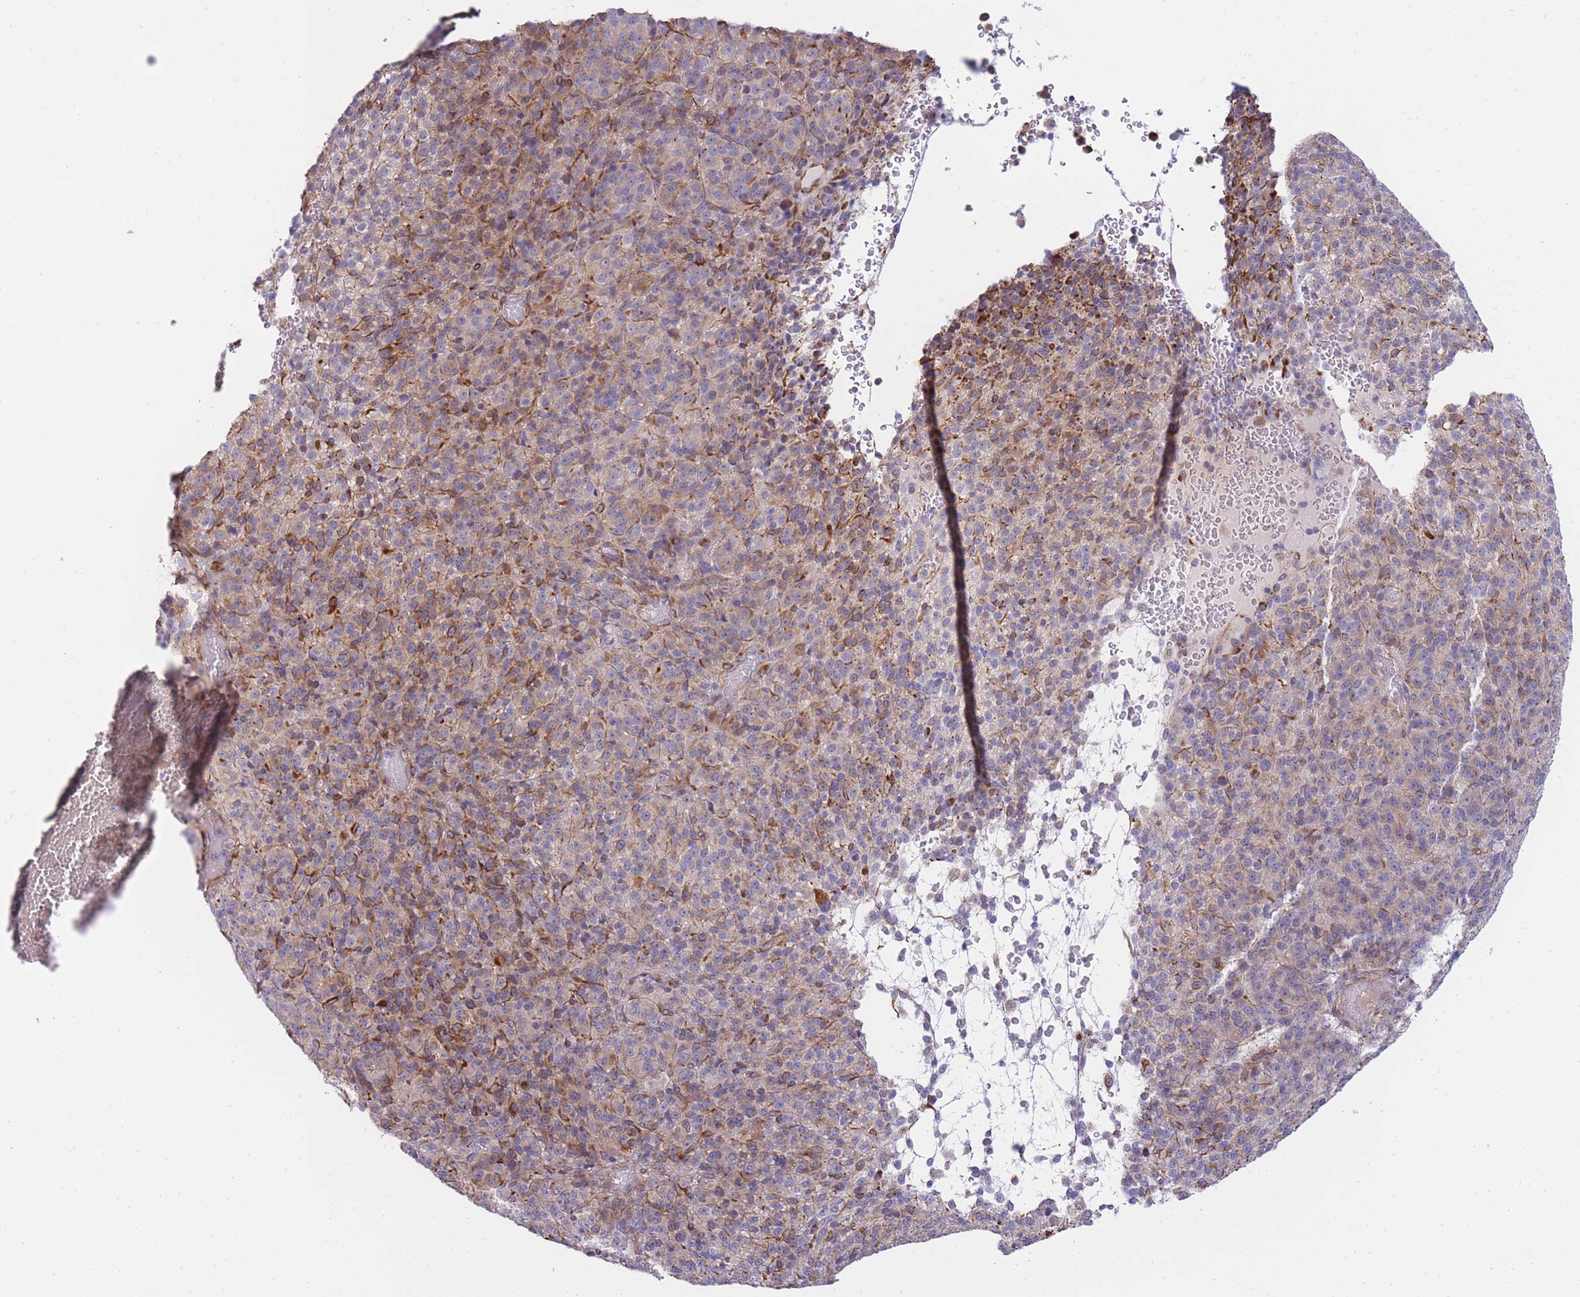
{"staining": {"intensity": "moderate", "quantity": "25%-75%", "location": "cytoplasmic/membranous"}, "tissue": "melanoma", "cell_type": "Tumor cells", "image_type": "cancer", "snomed": [{"axis": "morphology", "description": "Malignant melanoma, Metastatic site"}, {"axis": "topography", "description": "Brain"}], "caption": "Immunohistochemistry (IHC) (DAB (3,3'-diaminobenzidine)) staining of malignant melanoma (metastatic site) exhibits moderate cytoplasmic/membranous protein positivity in approximately 25%-75% of tumor cells.", "gene": "ECPAS", "patient": {"sex": "female", "age": 56}}